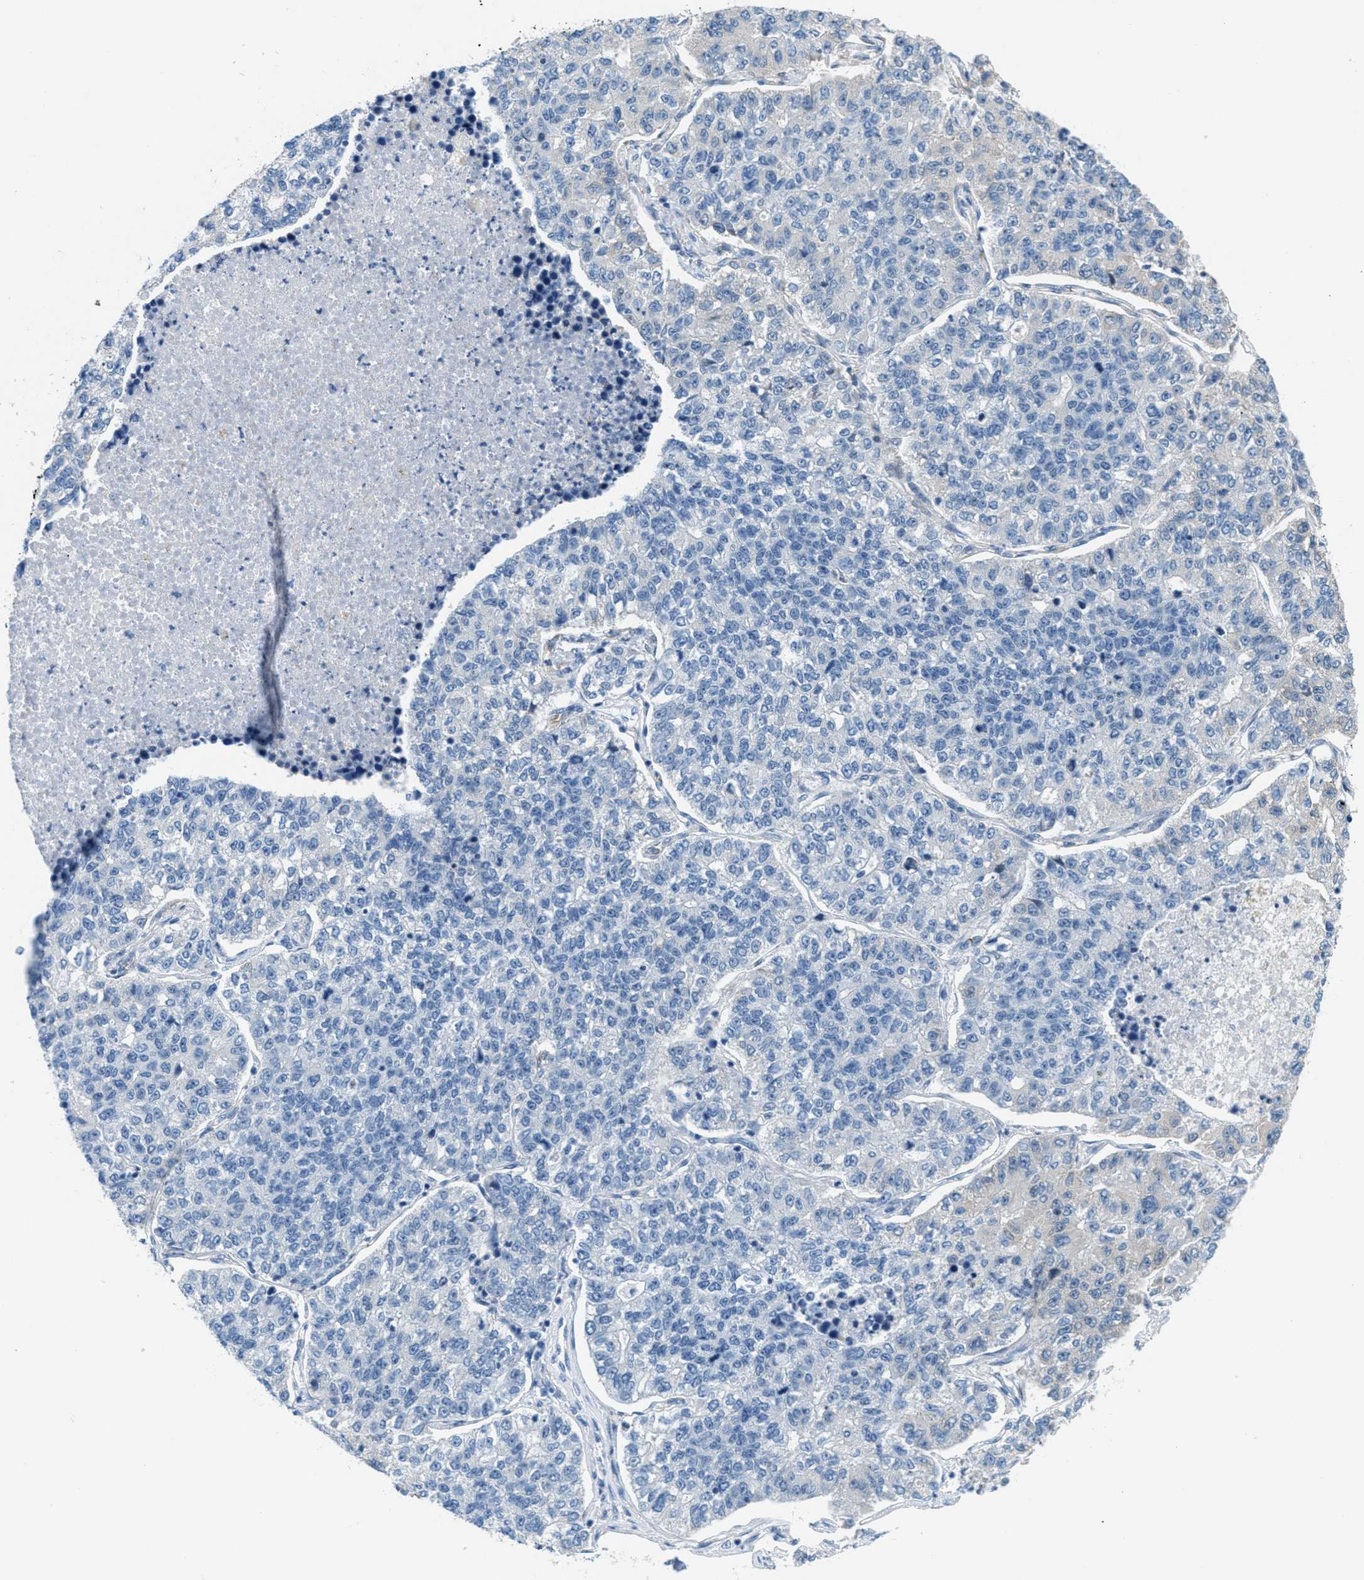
{"staining": {"intensity": "negative", "quantity": "none", "location": "none"}, "tissue": "lung cancer", "cell_type": "Tumor cells", "image_type": "cancer", "snomed": [{"axis": "morphology", "description": "Adenocarcinoma, NOS"}, {"axis": "topography", "description": "Lung"}], "caption": "This is a histopathology image of immunohistochemistry staining of lung adenocarcinoma, which shows no expression in tumor cells.", "gene": "MAPRE2", "patient": {"sex": "male", "age": 49}}